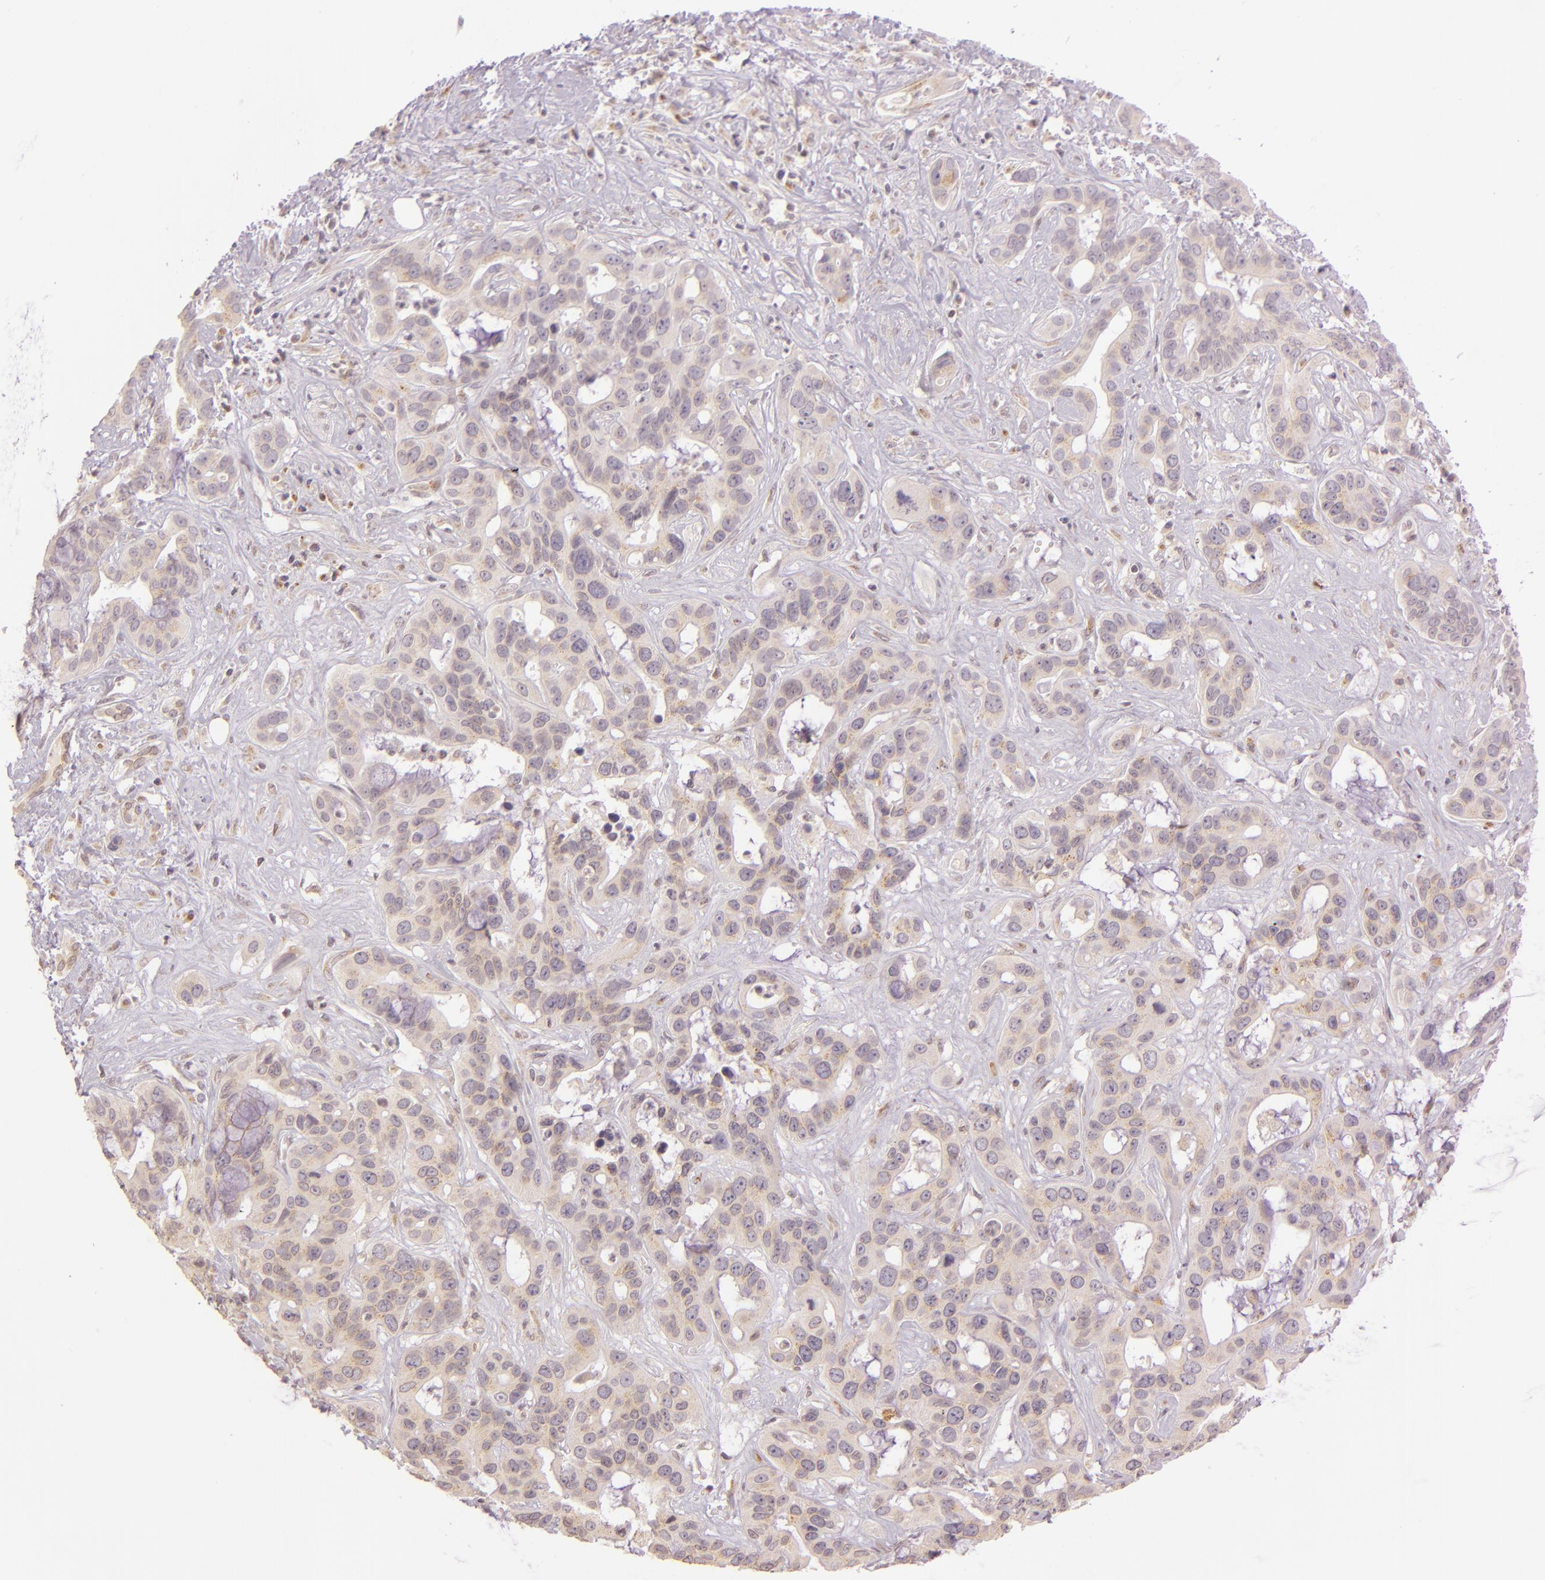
{"staining": {"intensity": "weak", "quantity": ">75%", "location": "cytoplasmic/membranous"}, "tissue": "liver cancer", "cell_type": "Tumor cells", "image_type": "cancer", "snomed": [{"axis": "morphology", "description": "Cholangiocarcinoma"}, {"axis": "topography", "description": "Liver"}], "caption": "An IHC image of tumor tissue is shown. Protein staining in brown labels weak cytoplasmic/membranous positivity in liver cancer (cholangiocarcinoma) within tumor cells.", "gene": "LGMN", "patient": {"sex": "female", "age": 65}}